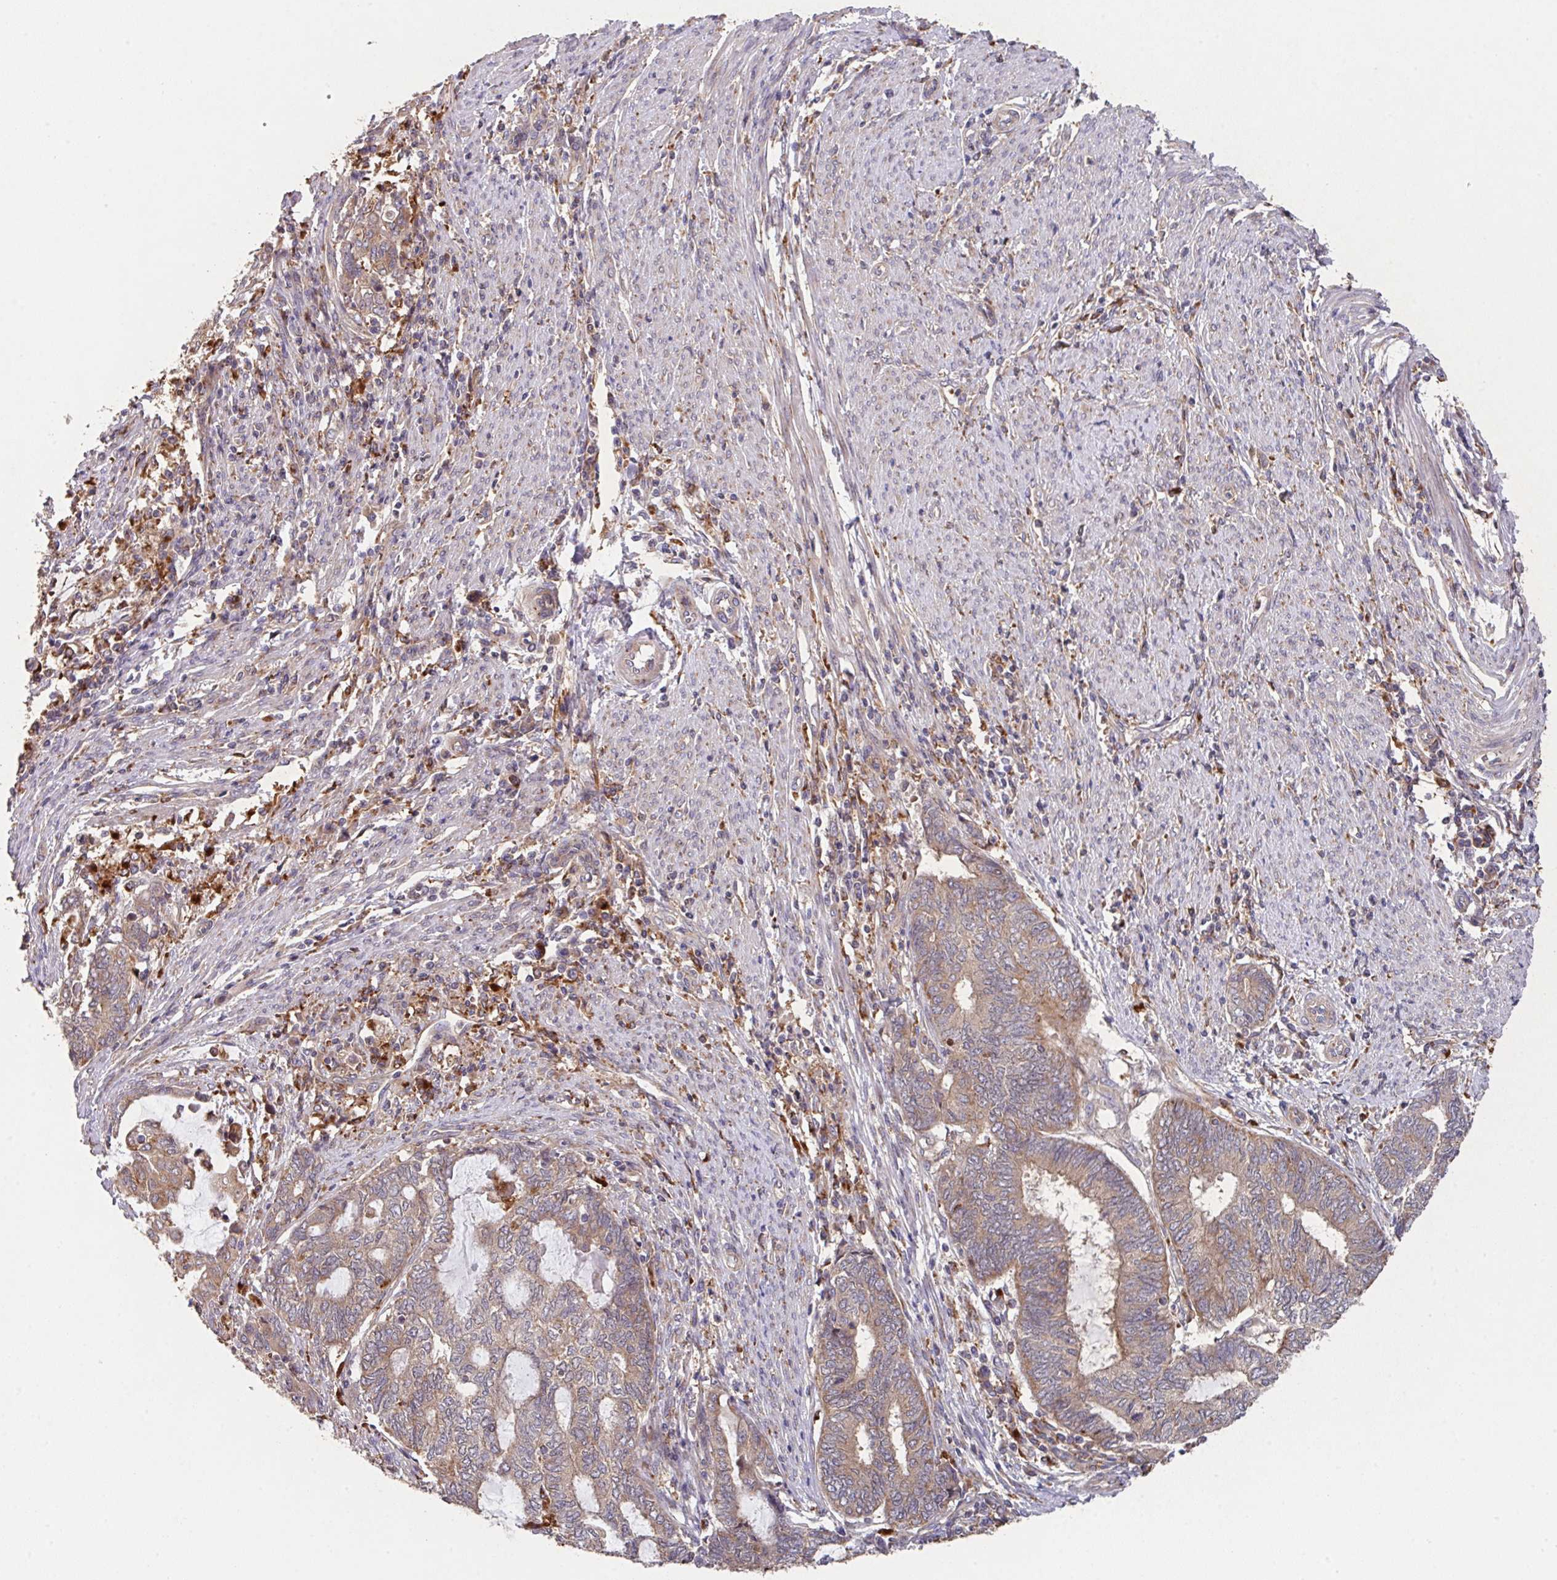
{"staining": {"intensity": "weak", "quantity": ">75%", "location": "cytoplasmic/membranous"}, "tissue": "endometrial cancer", "cell_type": "Tumor cells", "image_type": "cancer", "snomed": [{"axis": "morphology", "description": "Adenocarcinoma, NOS"}, {"axis": "topography", "description": "Uterus"}, {"axis": "topography", "description": "Endometrium"}], "caption": "Protein positivity by immunohistochemistry shows weak cytoplasmic/membranous positivity in about >75% of tumor cells in endometrial cancer (adenocarcinoma).", "gene": "TRIM14", "patient": {"sex": "female", "age": 70}}